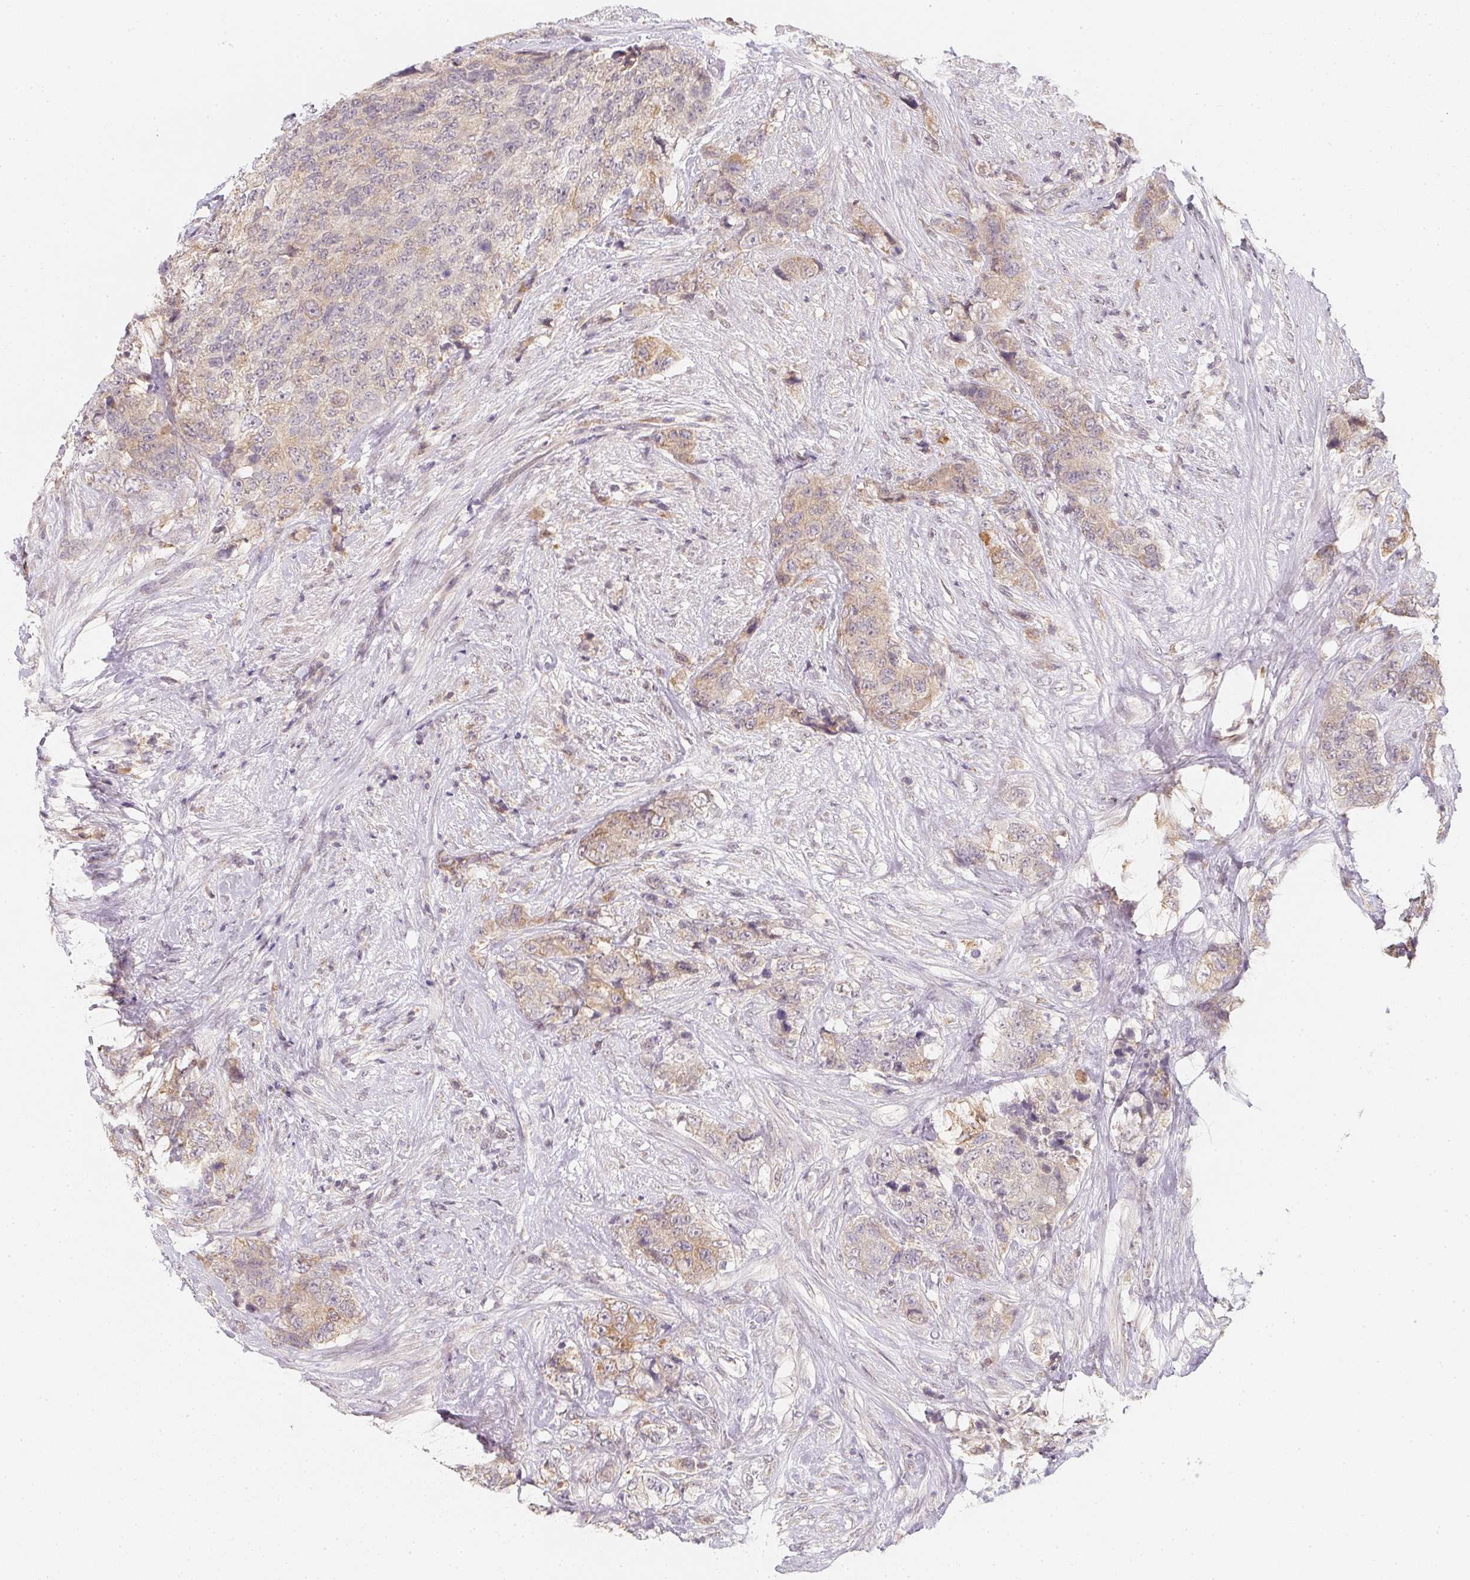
{"staining": {"intensity": "weak", "quantity": "25%-75%", "location": "cytoplasmic/membranous"}, "tissue": "urothelial cancer", "cell_type": "Tumor cells", "image_type": "cancer", "snomed": [{"axis": "morphology", "description": "Urothelial carcinoma, High grade"}, {"axis": "topography", "description": "Urinary bladder"}], "caption": "High-grade urothelial carcinoma stained with DAB IHC displays low levels of weak cytoplasmic/membranous expression in approximately 25%-75% of tumor cells.", "gene": "SOAT1", "patient": {"sex": "female", "age": 78}}